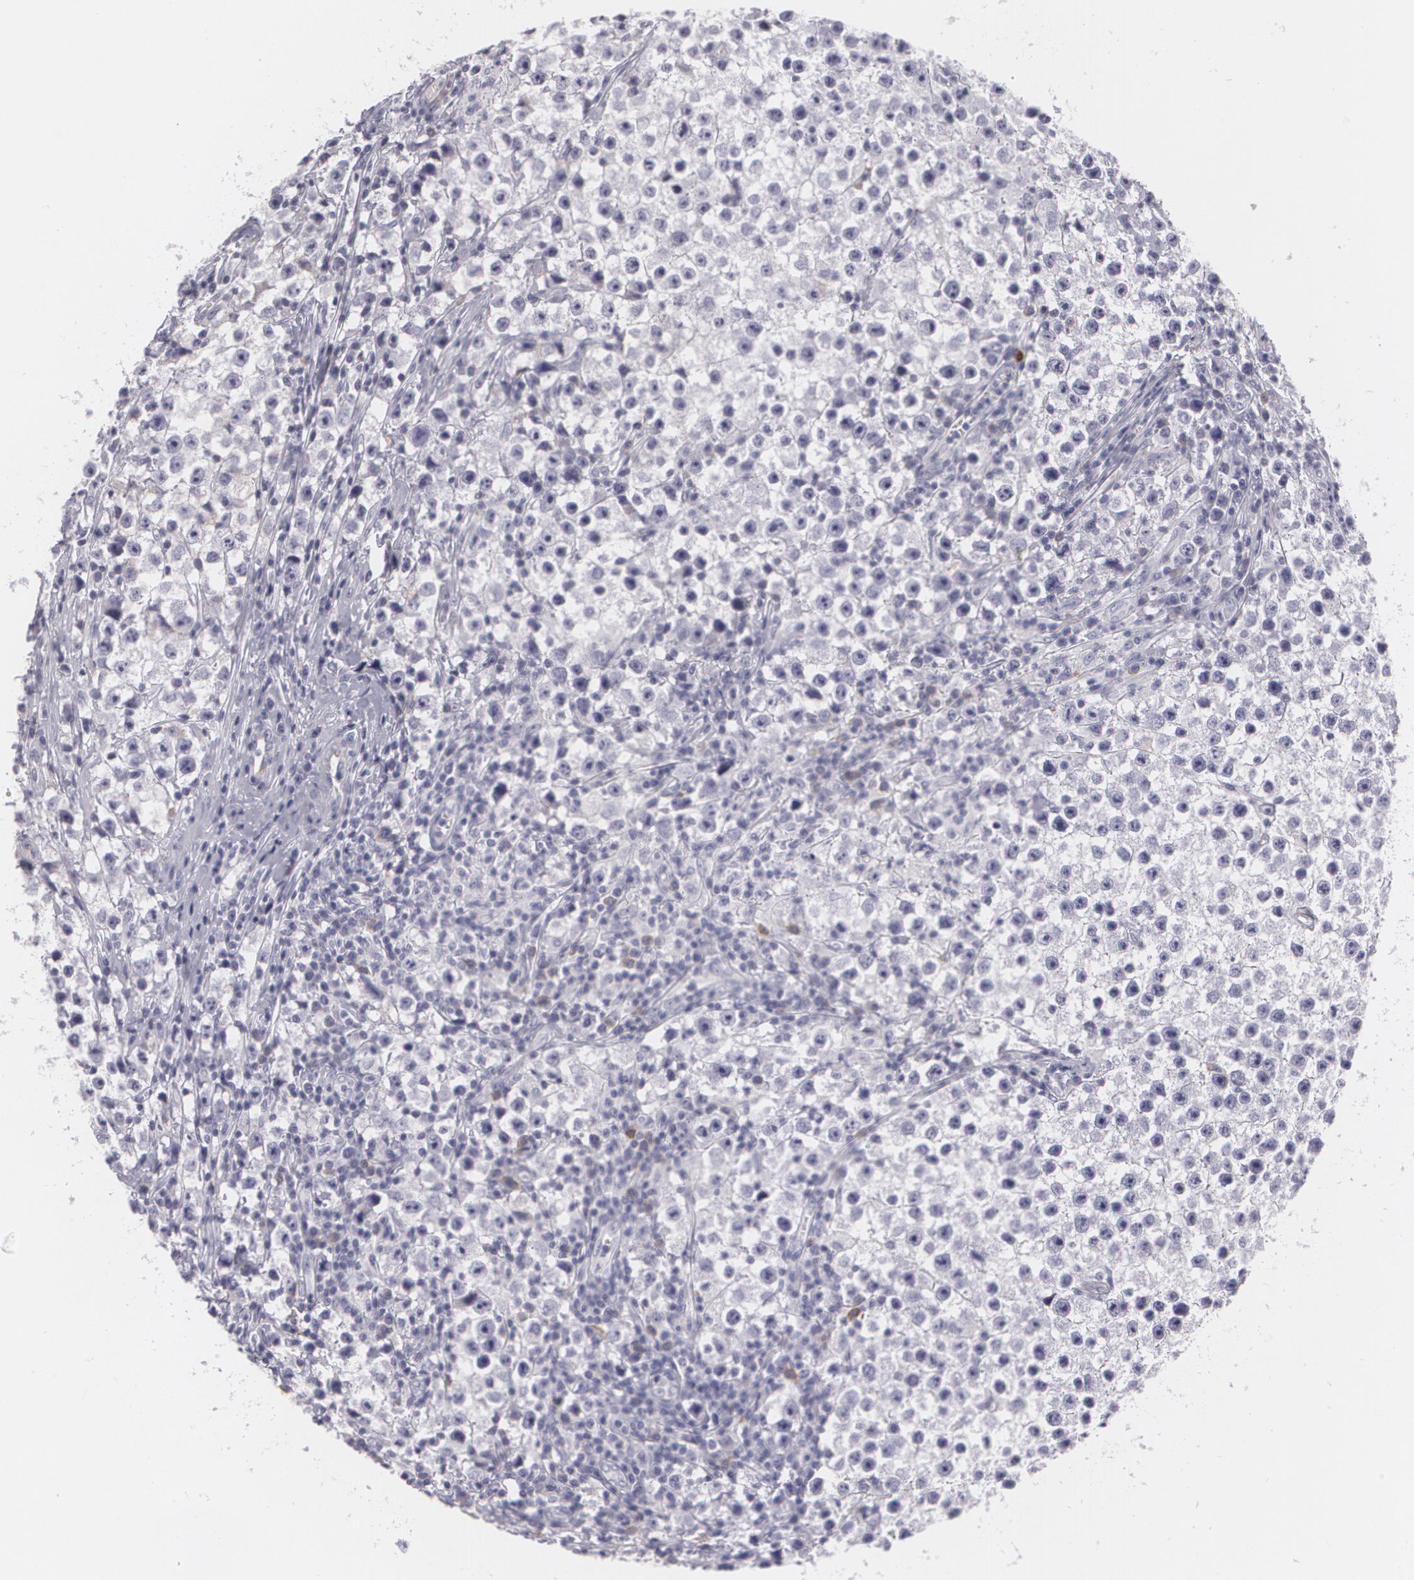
{"staining": {"intensity": "negative", "quantity": "none", "location": "none"}, "tissue": "testis cancer", "cell_type": "Tumor cells", "image_type": "cancer", "snomed": [{"axis": "morphology", "description": "Seminoma, NOS"}, {"axis": "topography", "description": "Testis"}], "caption": "Immunohistochemistry photomicrograph of neoplastic tissue: human testis cancer stained with DAB (3,3'-diaminobenzidine) exhibits no significant protein expression in tumor cells. (DAB (3,3'-diaminobenzidine) IHC with hematoxylin counter stain).", "gene": "MAP2", "patient": {"sex": "male", "age": 35}}